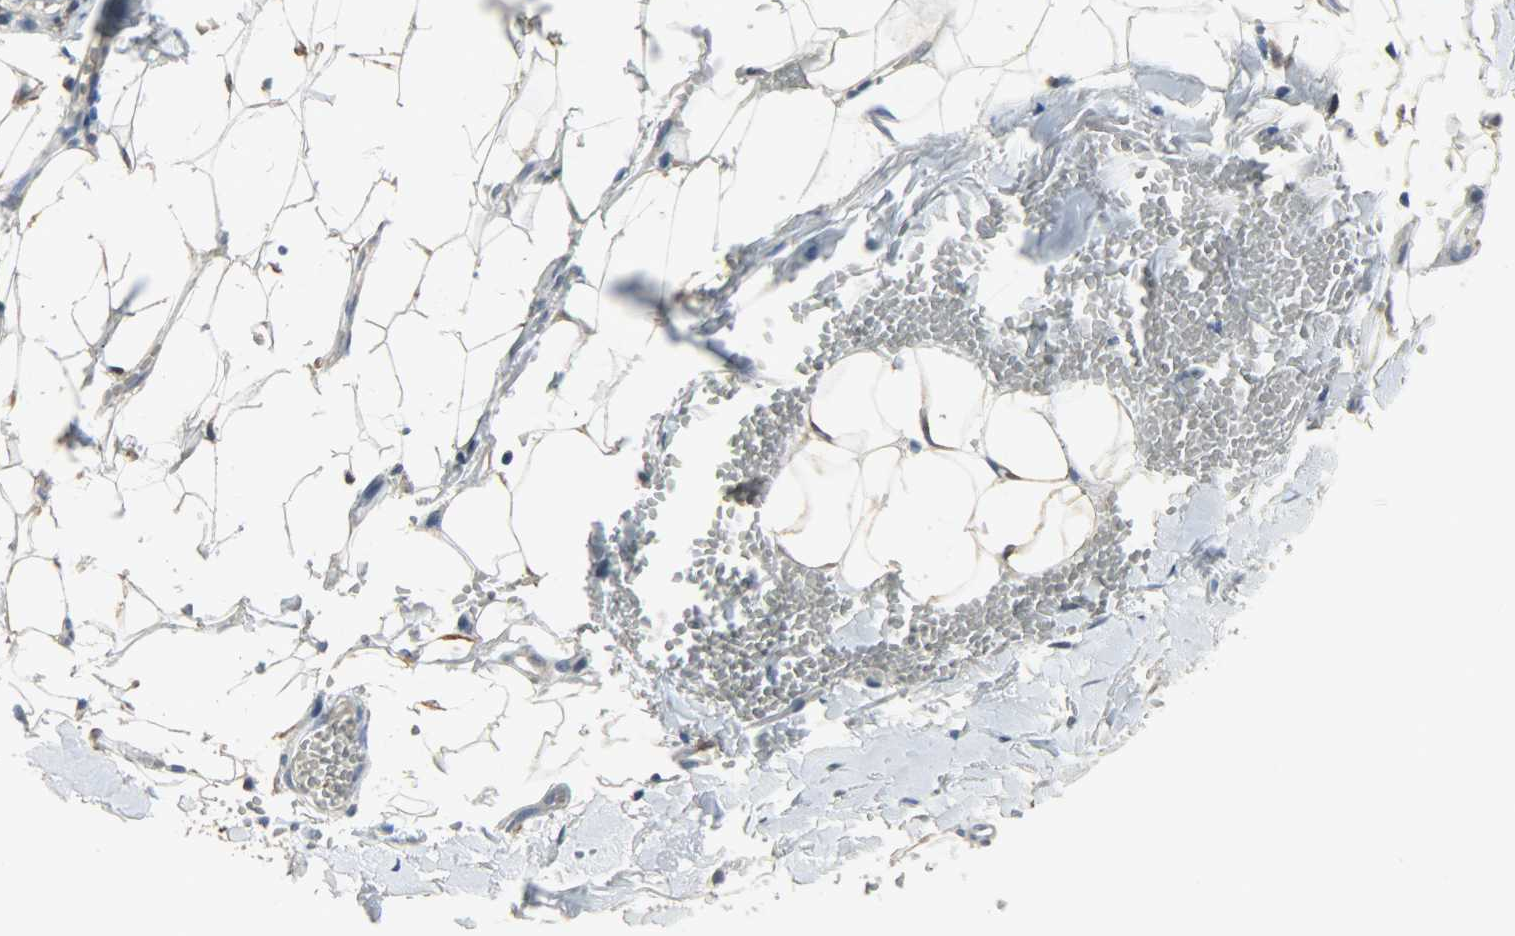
{"staining": {"intensity": "moderate", "quantity": "25%-75%", "location": "cytoplasmic/membranous"}, "tissue": "skin cancer", "cell_type": "Tumor cells", "image_type": "cancer", "snomed": [{"axis": "morphology", "description": "Basal cell carcinoma"}, {"axis": "topography", "description": "Skin"}], "caption": "High-magnification brightfield microscopy of skin cancer (basal cell carcinoma) stained with DAB (3,3'-diaminobenzidine) (brown) and counterstained with hematoxylin (blue). tumor cells exhibit moderate cytoplasmic/membranous expression is appreciated in approximately25%-75% of cells.", "gene": "LDHB", "patient": {"sex": "male", "age": 84}}